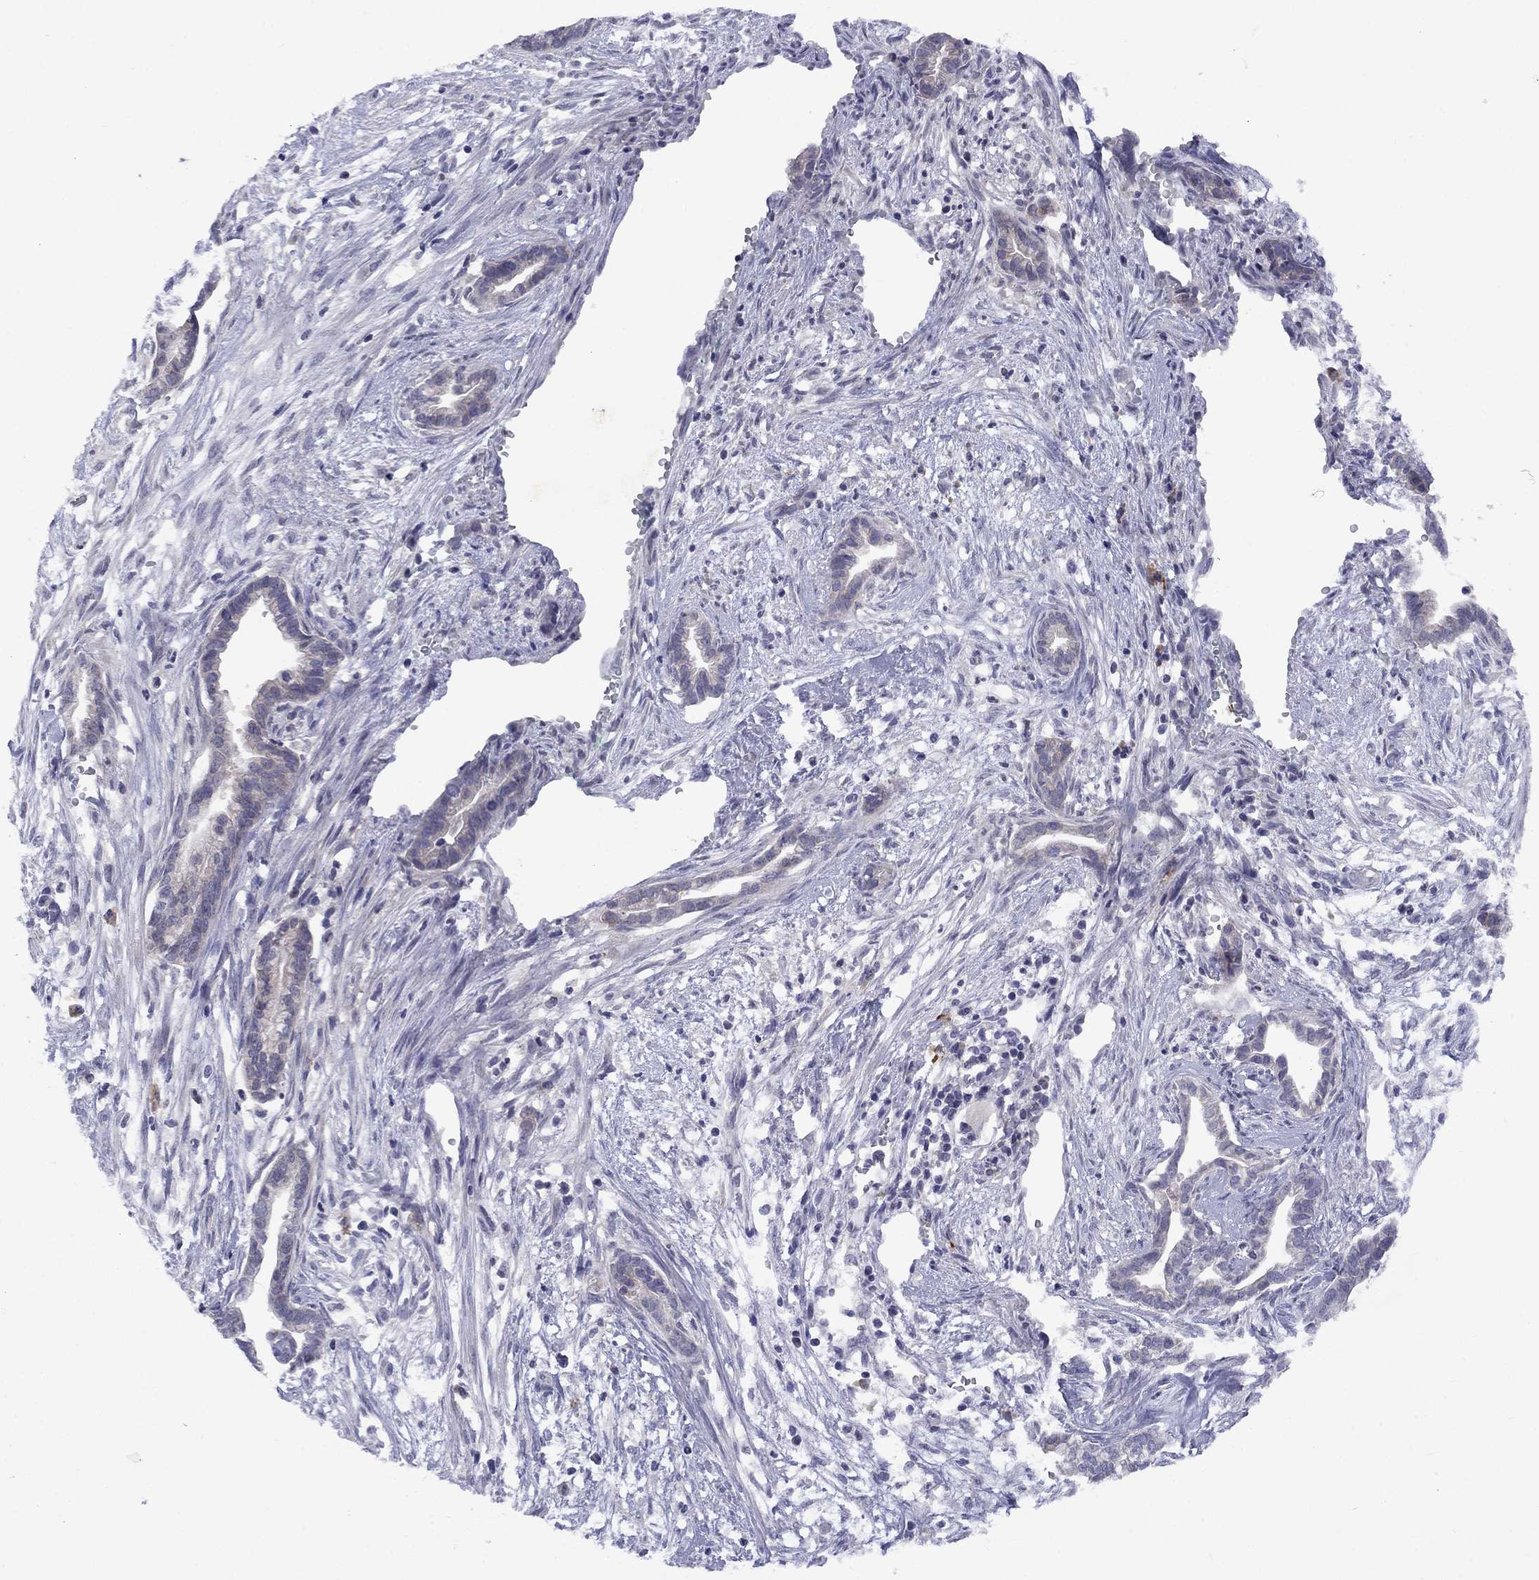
{"staining": {"intensity": "negative", "quantity": "none", "location": "none"}, "tissue": "cervical cancer", "cell_type": "Tumor cells", "image_type": "cancer", "snomed": [{"axis": "morphology", "description": "Adenocarcinoma, NOS"}, {"axis": "topography", "description": "Cervix"}], "caption": "Micrograph shows no significant protein expression in tumor cells of cervical cancer (adenocarcinoma). Brightfield microscopy of immunohistochemistry stained with DAB (3,3'-diaminobenzidine) (brown) and hematoxylin (blue), captured at high magnification.", "gene": "CACNA1A", "patient": {"sex": "female", "age": 62}}